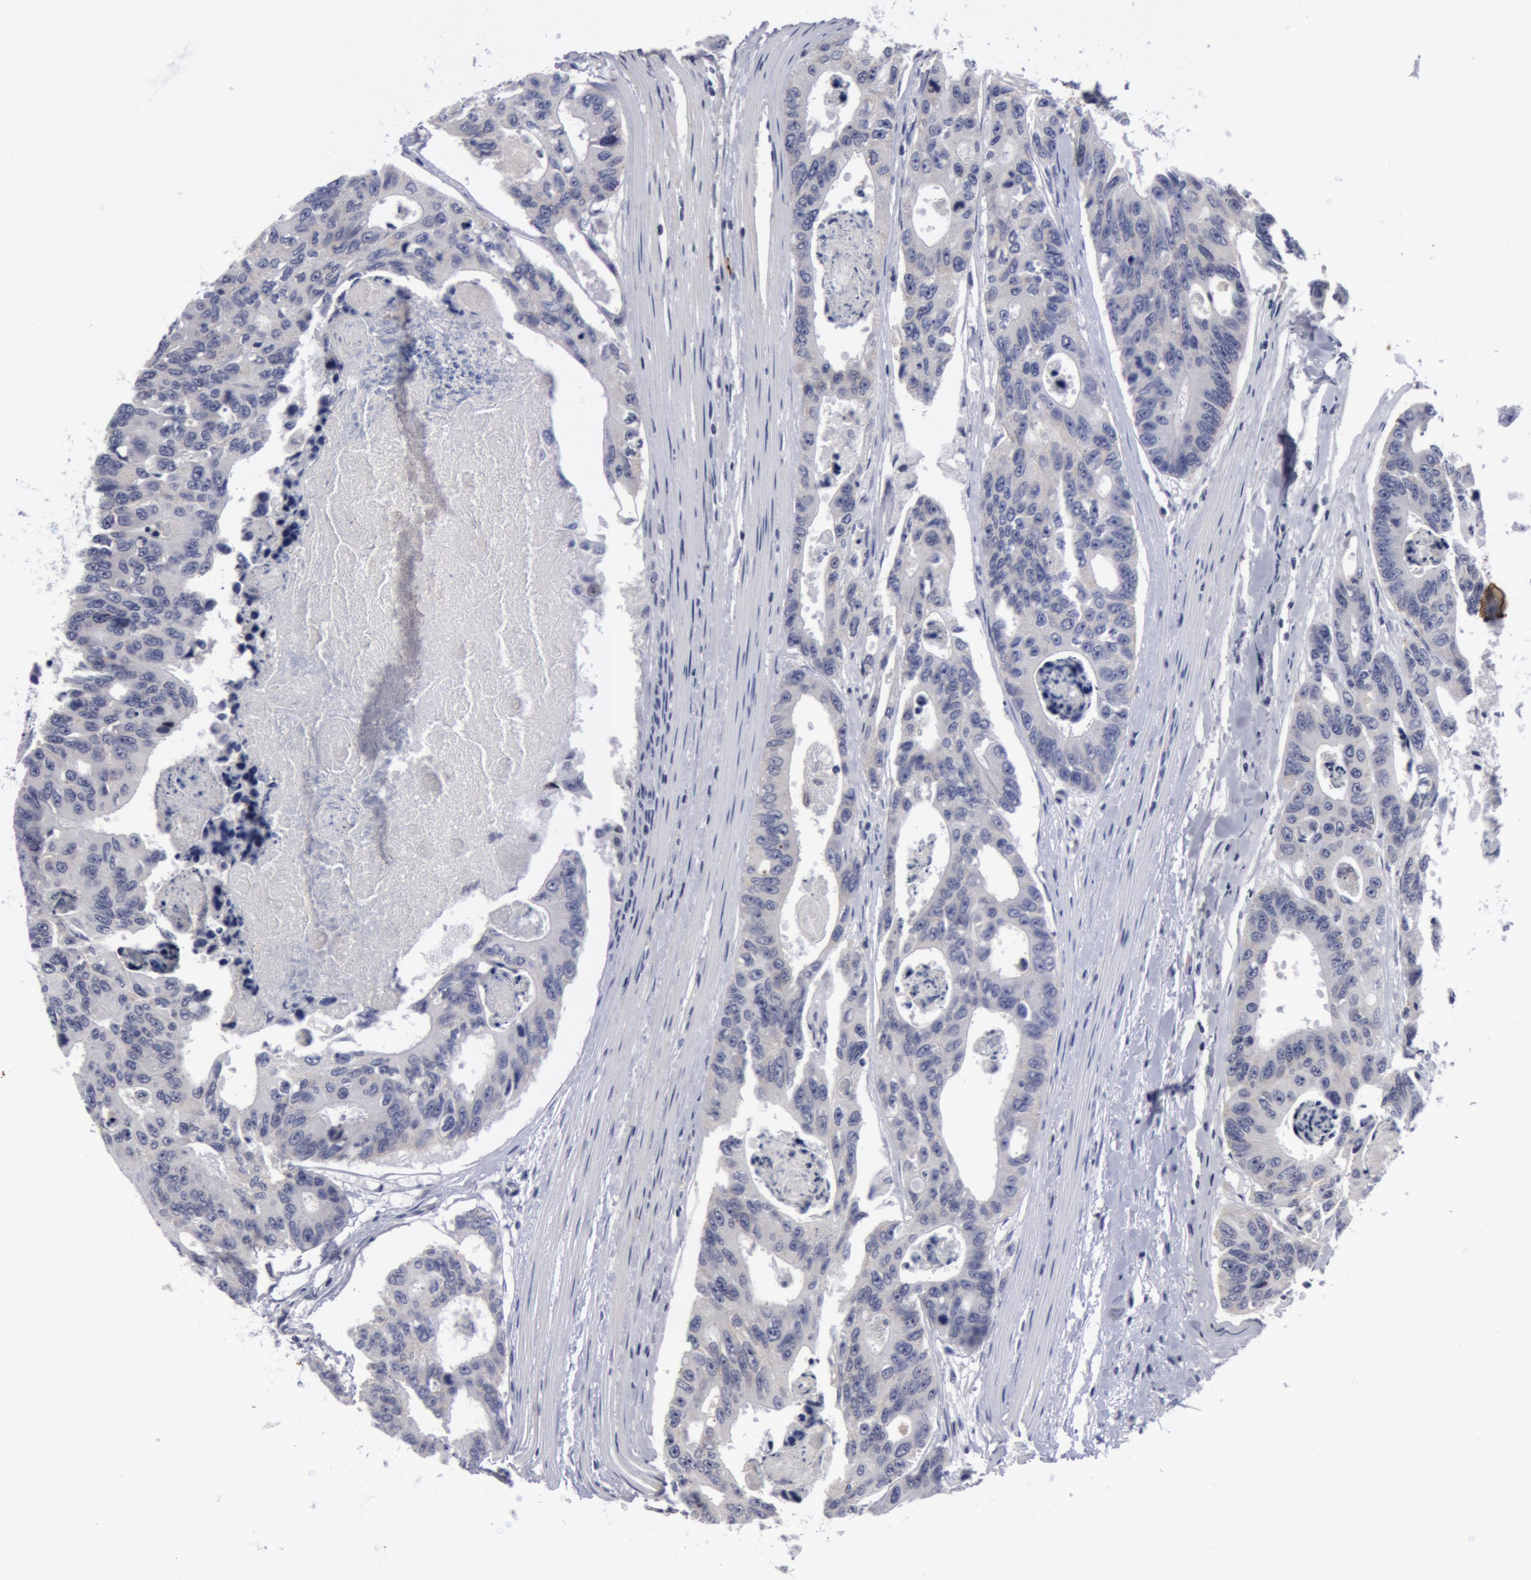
{"staining": {"intensity": "negative", "quantity": "none", "location": "none"}, "tissue": "colorectal cancer", "cell_type": "Tumor cells", "image_type": "cancer", "snomed": [{"axis": "morphology", "description": "Adenocarcinoma, NOS"}, {"axis": "topography", "description": "Colon"}], "caption": "Tumor cells are negative for brown protein staining in adenocarcinoma (colorectal). (Brightfield microscopy of DAB immunohistochemistry at high magnification).", "gene": "NLGN4X", "patient": {"sex": "female", "age": 86}}